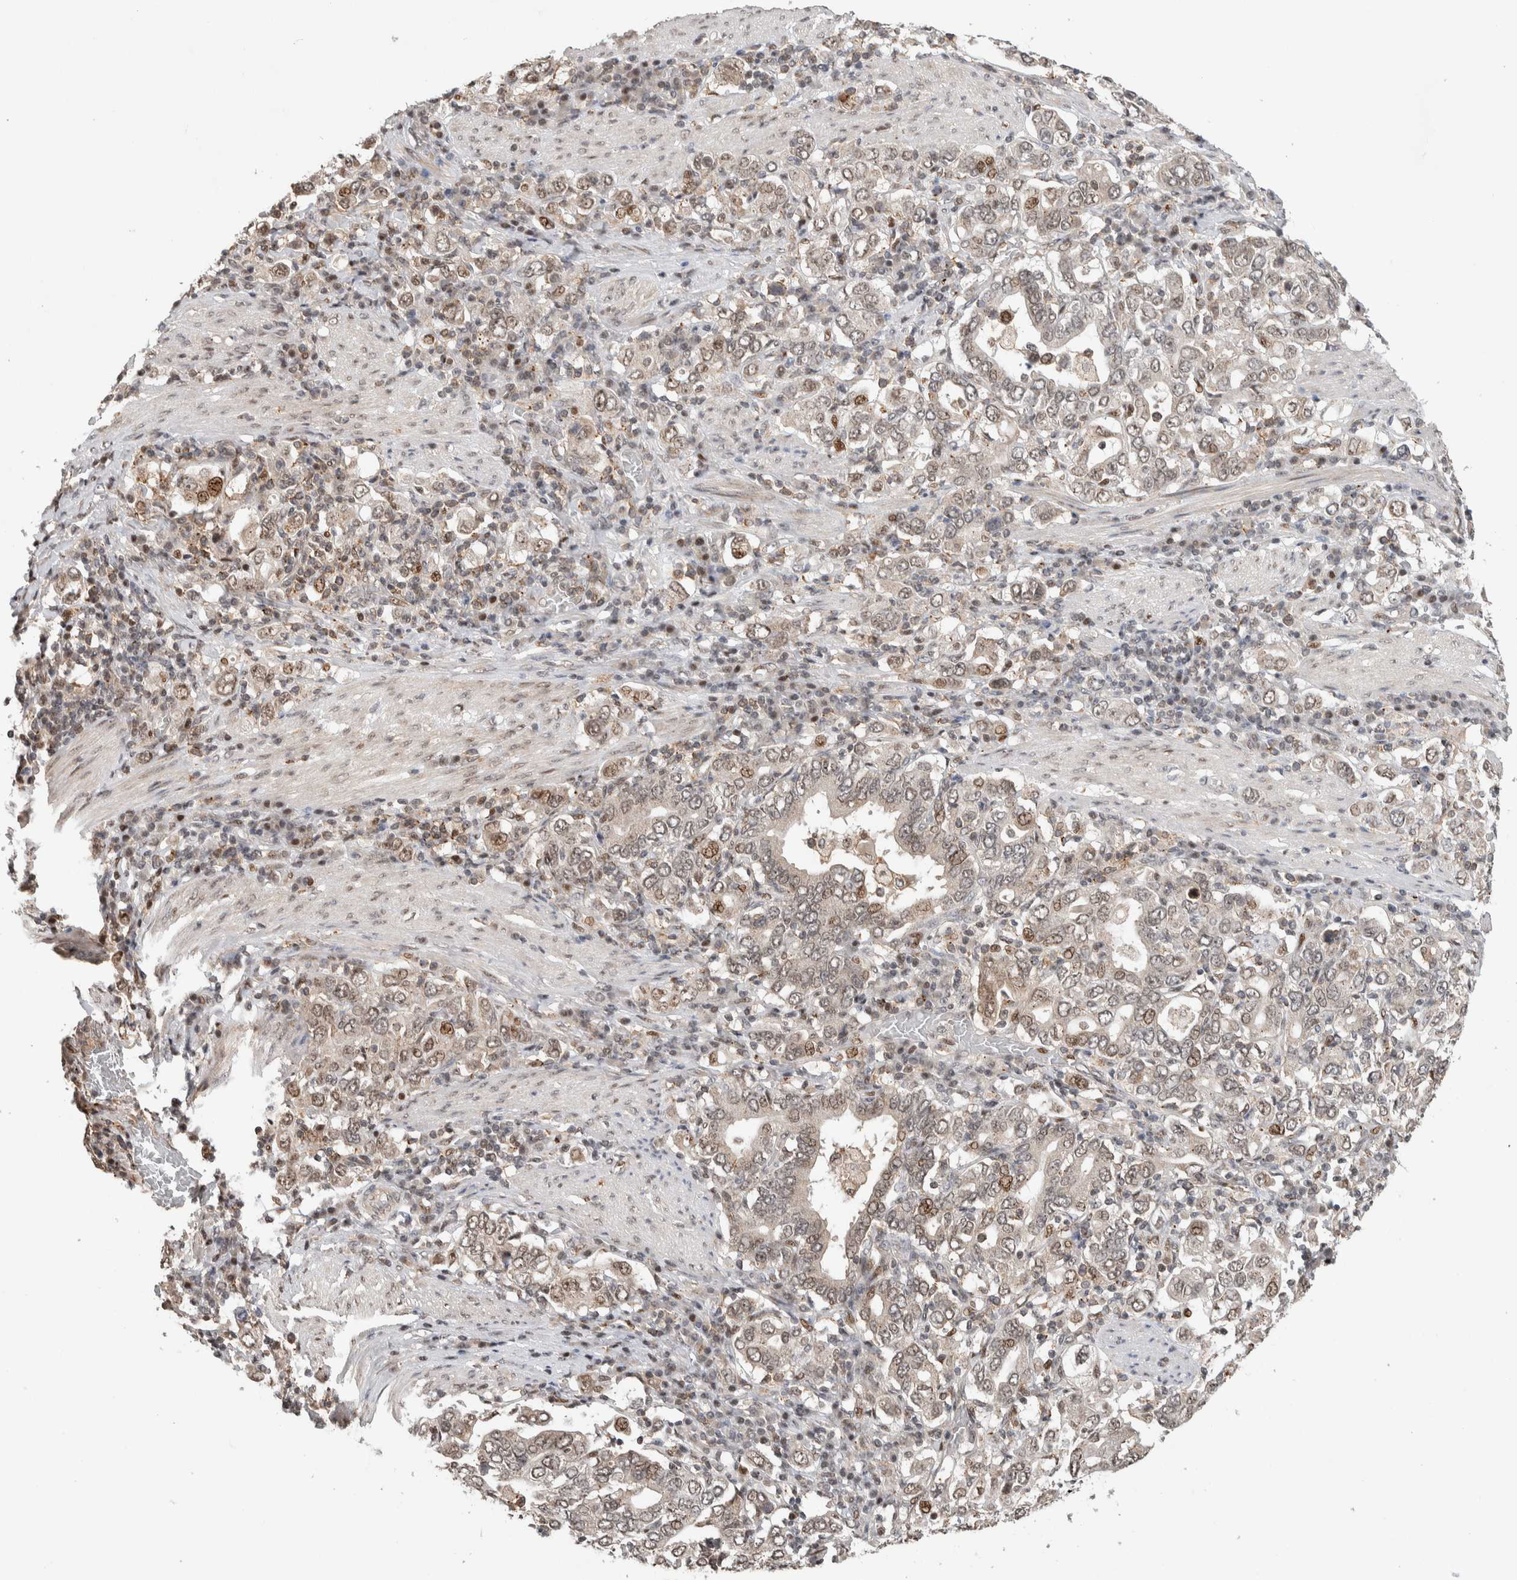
{"staining": {"intensity": "weak", "quantity": "25%-75%", "location": "nuclear"}, "tissue": "stomach cancer", "cell_type": "Tumor cells", "image_type": "cancer", "snomed": [{"axis": "morphology", "description": "Adenocarcinoma, NOS"}, {"axis": "topography", "description": "Stomach, upper"}], "caption": "Immunohistochemistry of adenocarcinoma (stomach) reveals low levels of weak nuclear expression in approximately 25%-75% of tumor cells.", "gene": "ZNF521", "patient": {"sex": "male", "age": 62}}